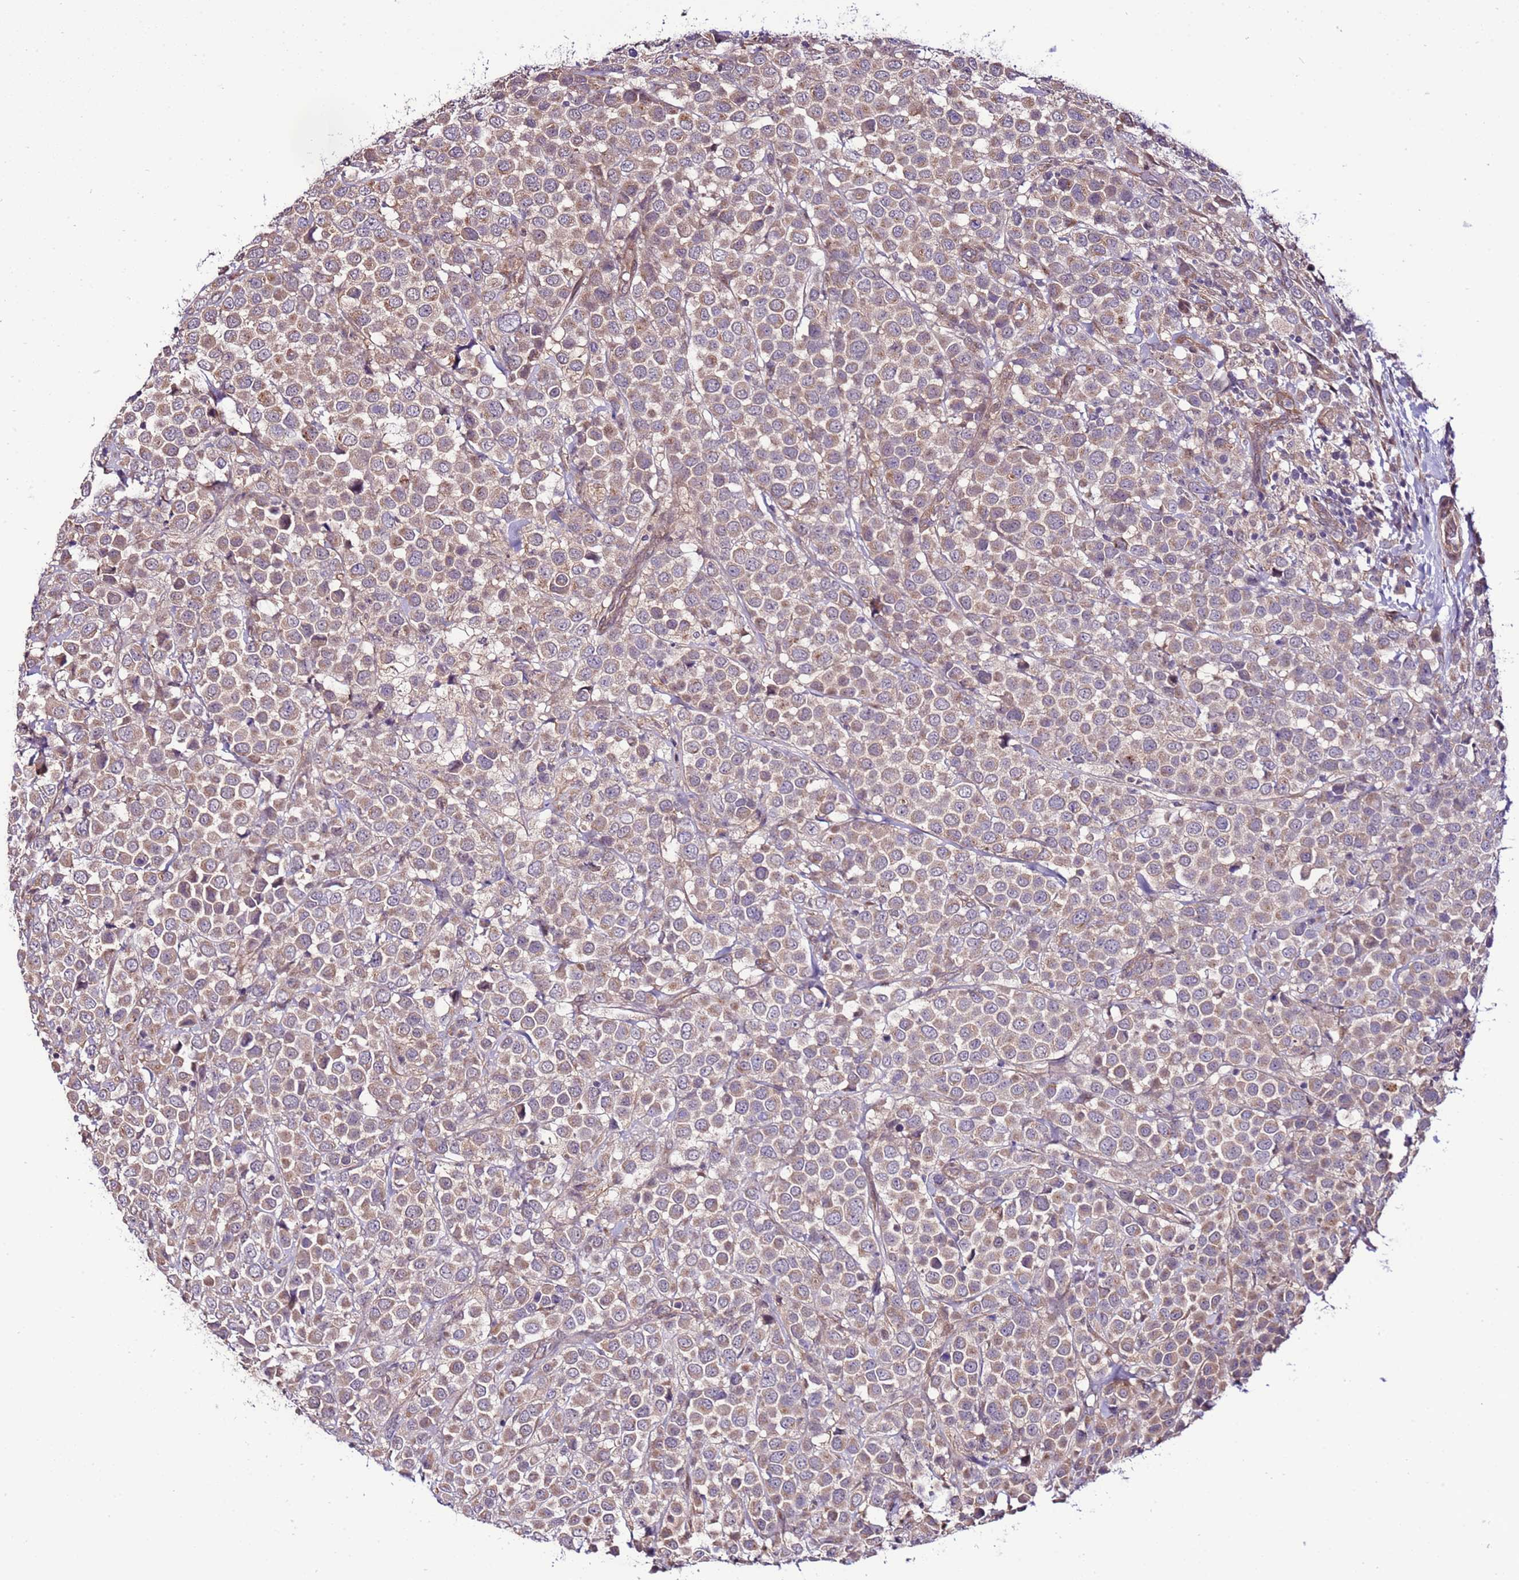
{"staining": {"intensity": "weak", "quantity": "25%-75%", "location": "cytoplasmic/membranous"}, "tissue": "breast cancer", "cell_type": "Tumor cells", "image_type": "cancer", "snomed": [{"axis": "morphology", "description": "Duct carcinoma"}, {"axis": "topography", "description": "Breast"}], "caption": "Human breast cancer stained with a protein marker reveals weak staining in tumor cells.", "gene": "SCARA3", "patient": {"sex": "female", "age": 61}}